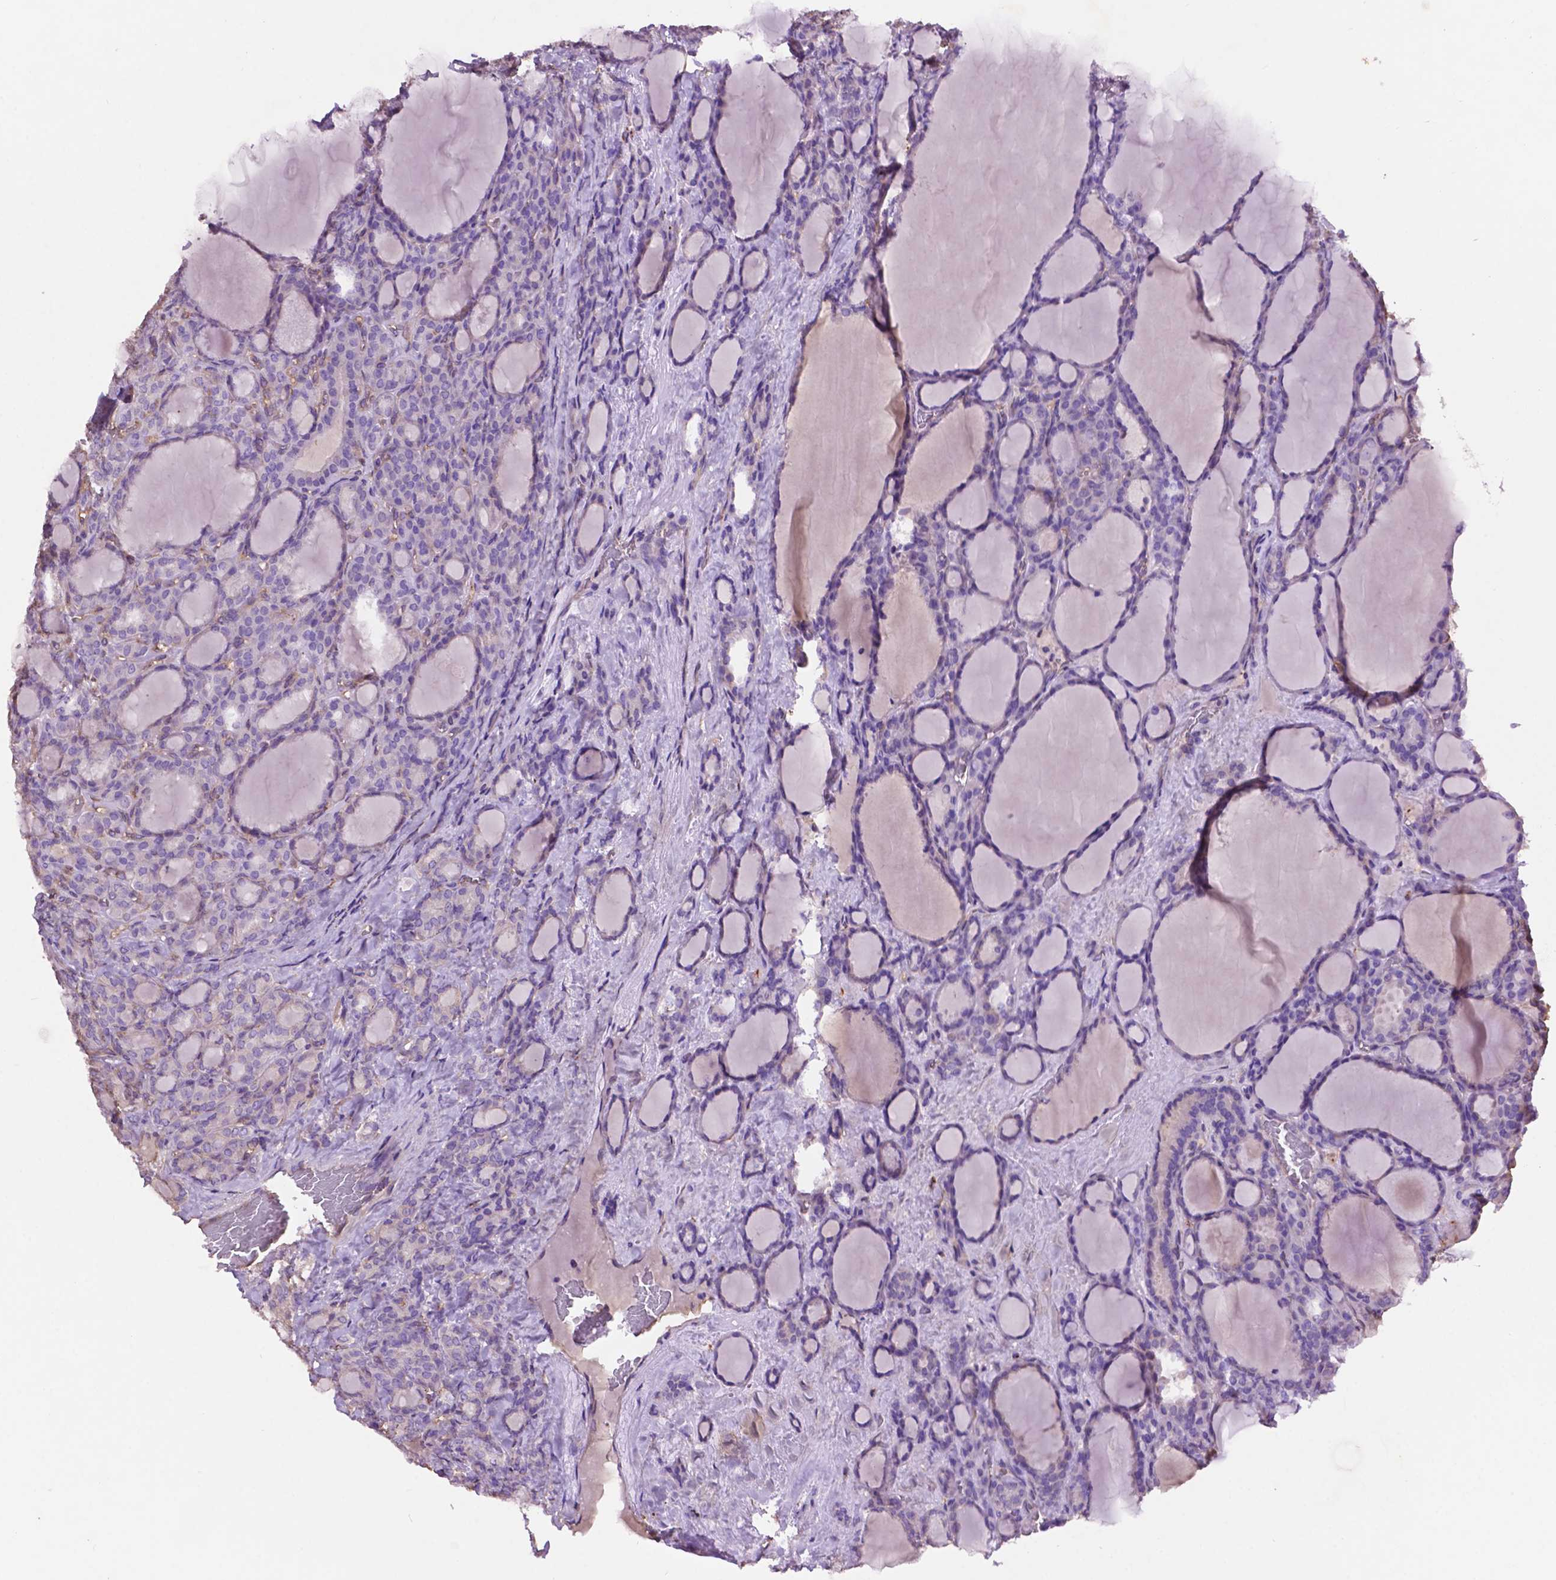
{"staining": {"intensity": "negative", "quantity": "none", "location": "none"}, "tissue": "thyroid cancer", "cell_type": "Tumor cells", "image_type": "cancer", "snomed": [{"axis": "morphology", "description": "Normal tissue, NOS"}, {"axis": "morphology", "description": "Follicular adenoma carcinoma, NOS"}, {"axis": "topography", "description": "Thyroid gland"}], "caption": "The image exhibits no staining of tumor cells in thyroid cancer (follicular adenoma carcinoma). (Immunohistochemistry, brightfield microscopy, high magnification).", "gene": "GDPD5", "patient": {"sex": "female", "age": 31}}